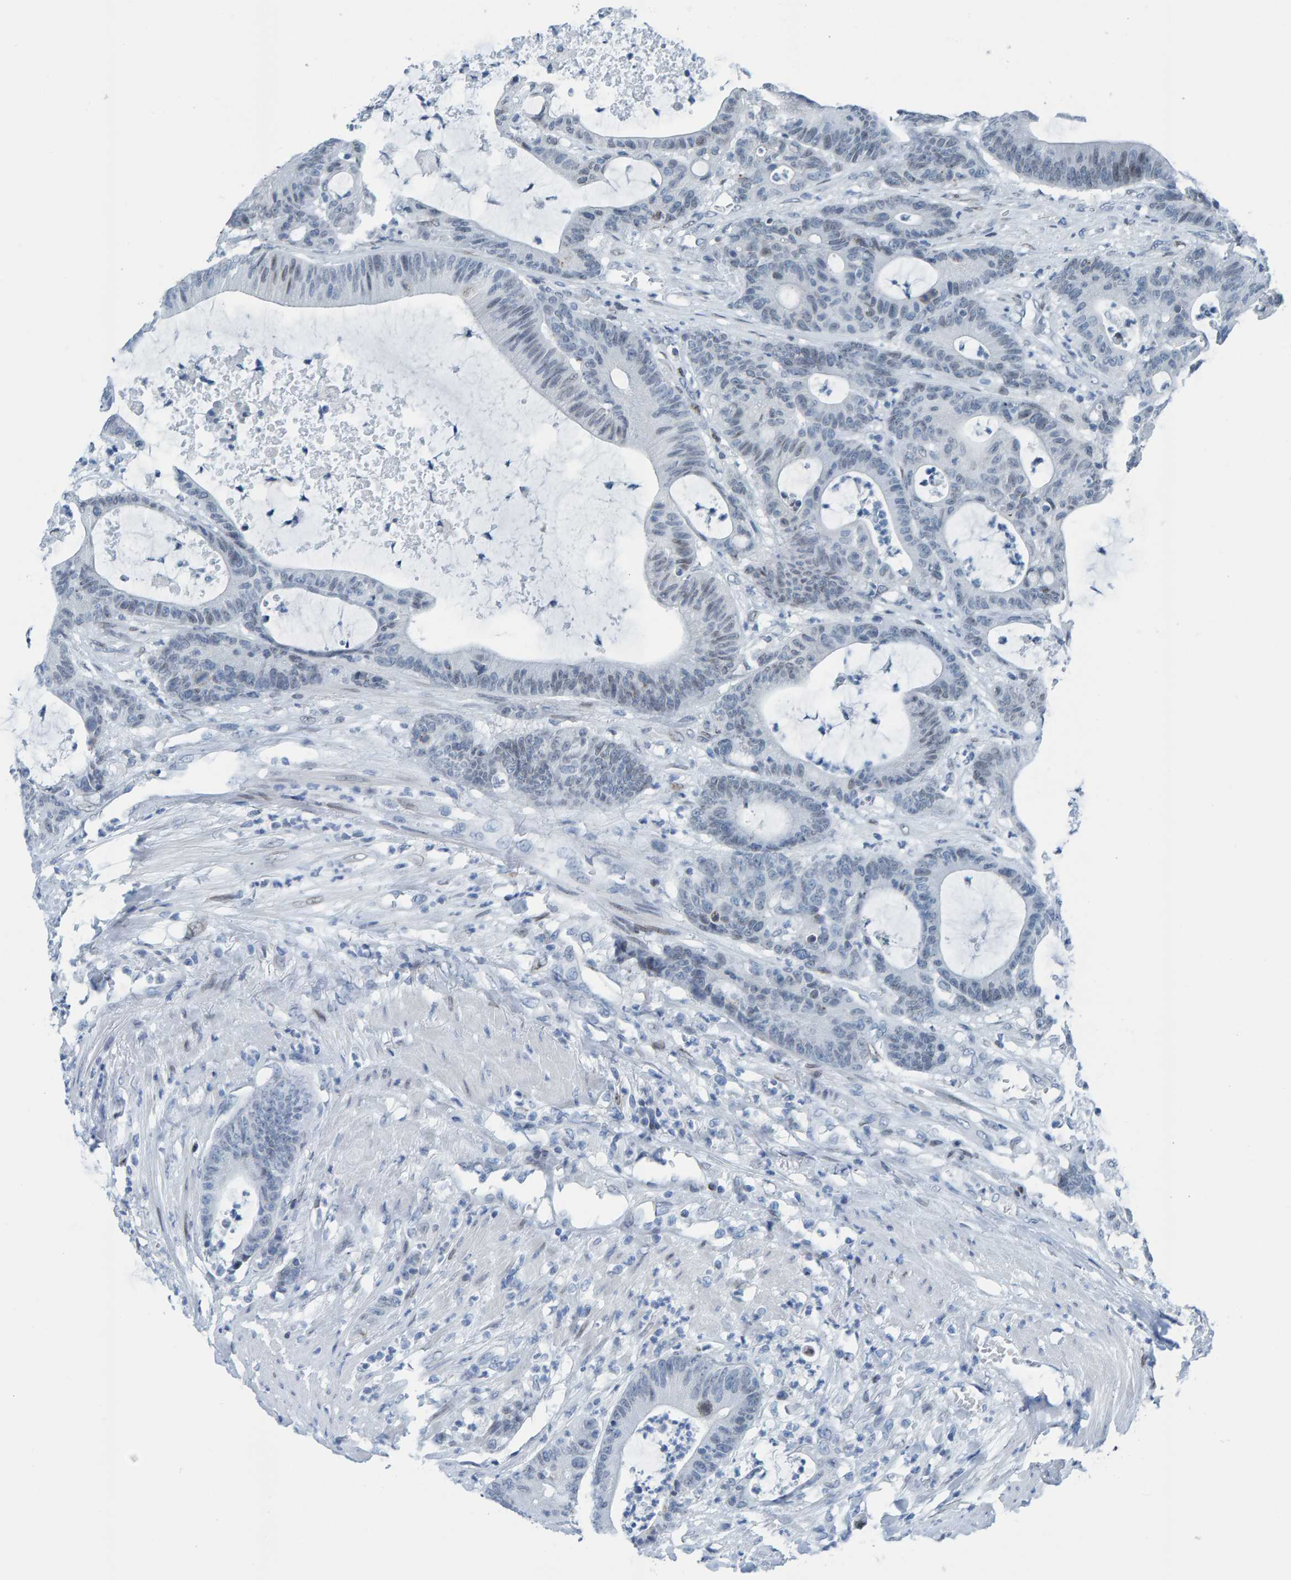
{"staining": {"intensity": "weak", "quantity": "<25%", "location": "cytoplasmic/membranous,nuclear"}, "tissue": "colorectal cancer", "cell_type": "Tumor cells", "image_type": "cancer", "snomed": [{"axis": "morphology", "description": "Adenocarcinoma, NOS"}, {"axis": "topography", "description": "Colon"}], "caption": "Human colorectal adenocarcinoma stained for a protein using IHC reveals no staining in tumor cells.", "gene": "LMNB2", "patient": {"sex": "female", "age": 84}}